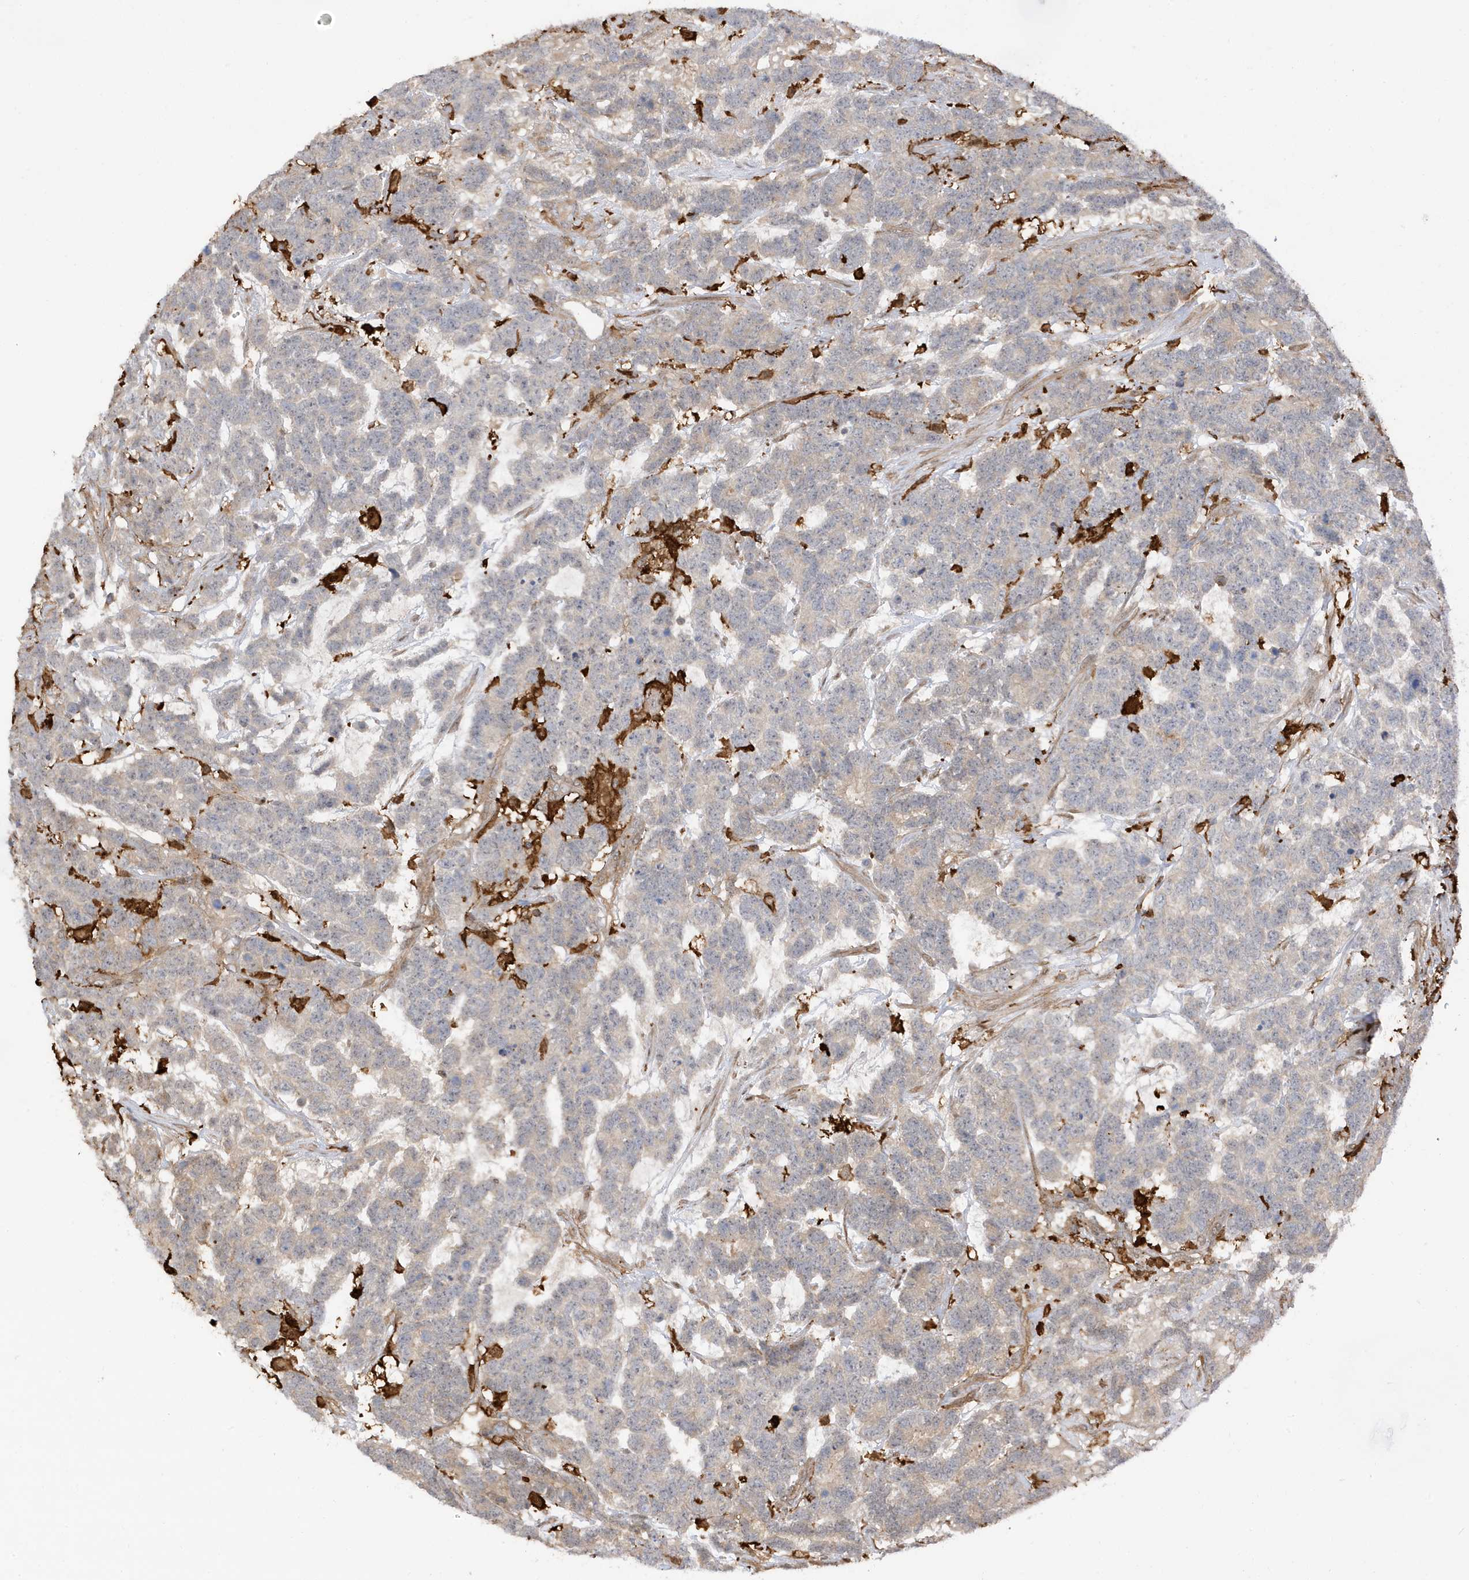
{"staining": {"intensity": "negative", "quantity": "none", "location": "none"}, "tissue": "testis cancer", "cell_type": "Tumor cells", "image_type": "cancer", "snomed": [{"axis": "morphology", "description": "Carcinoma, Embryonal, NOS"}, {"axis": "topography", "description": "Testis"}], "caption": "Immunohistochemical staining of human testis embryonal carcinoma shows no significant expression in tumor cells.", "gene": "PHACTR2", "patient": {"sex": "male", "age": 26}}